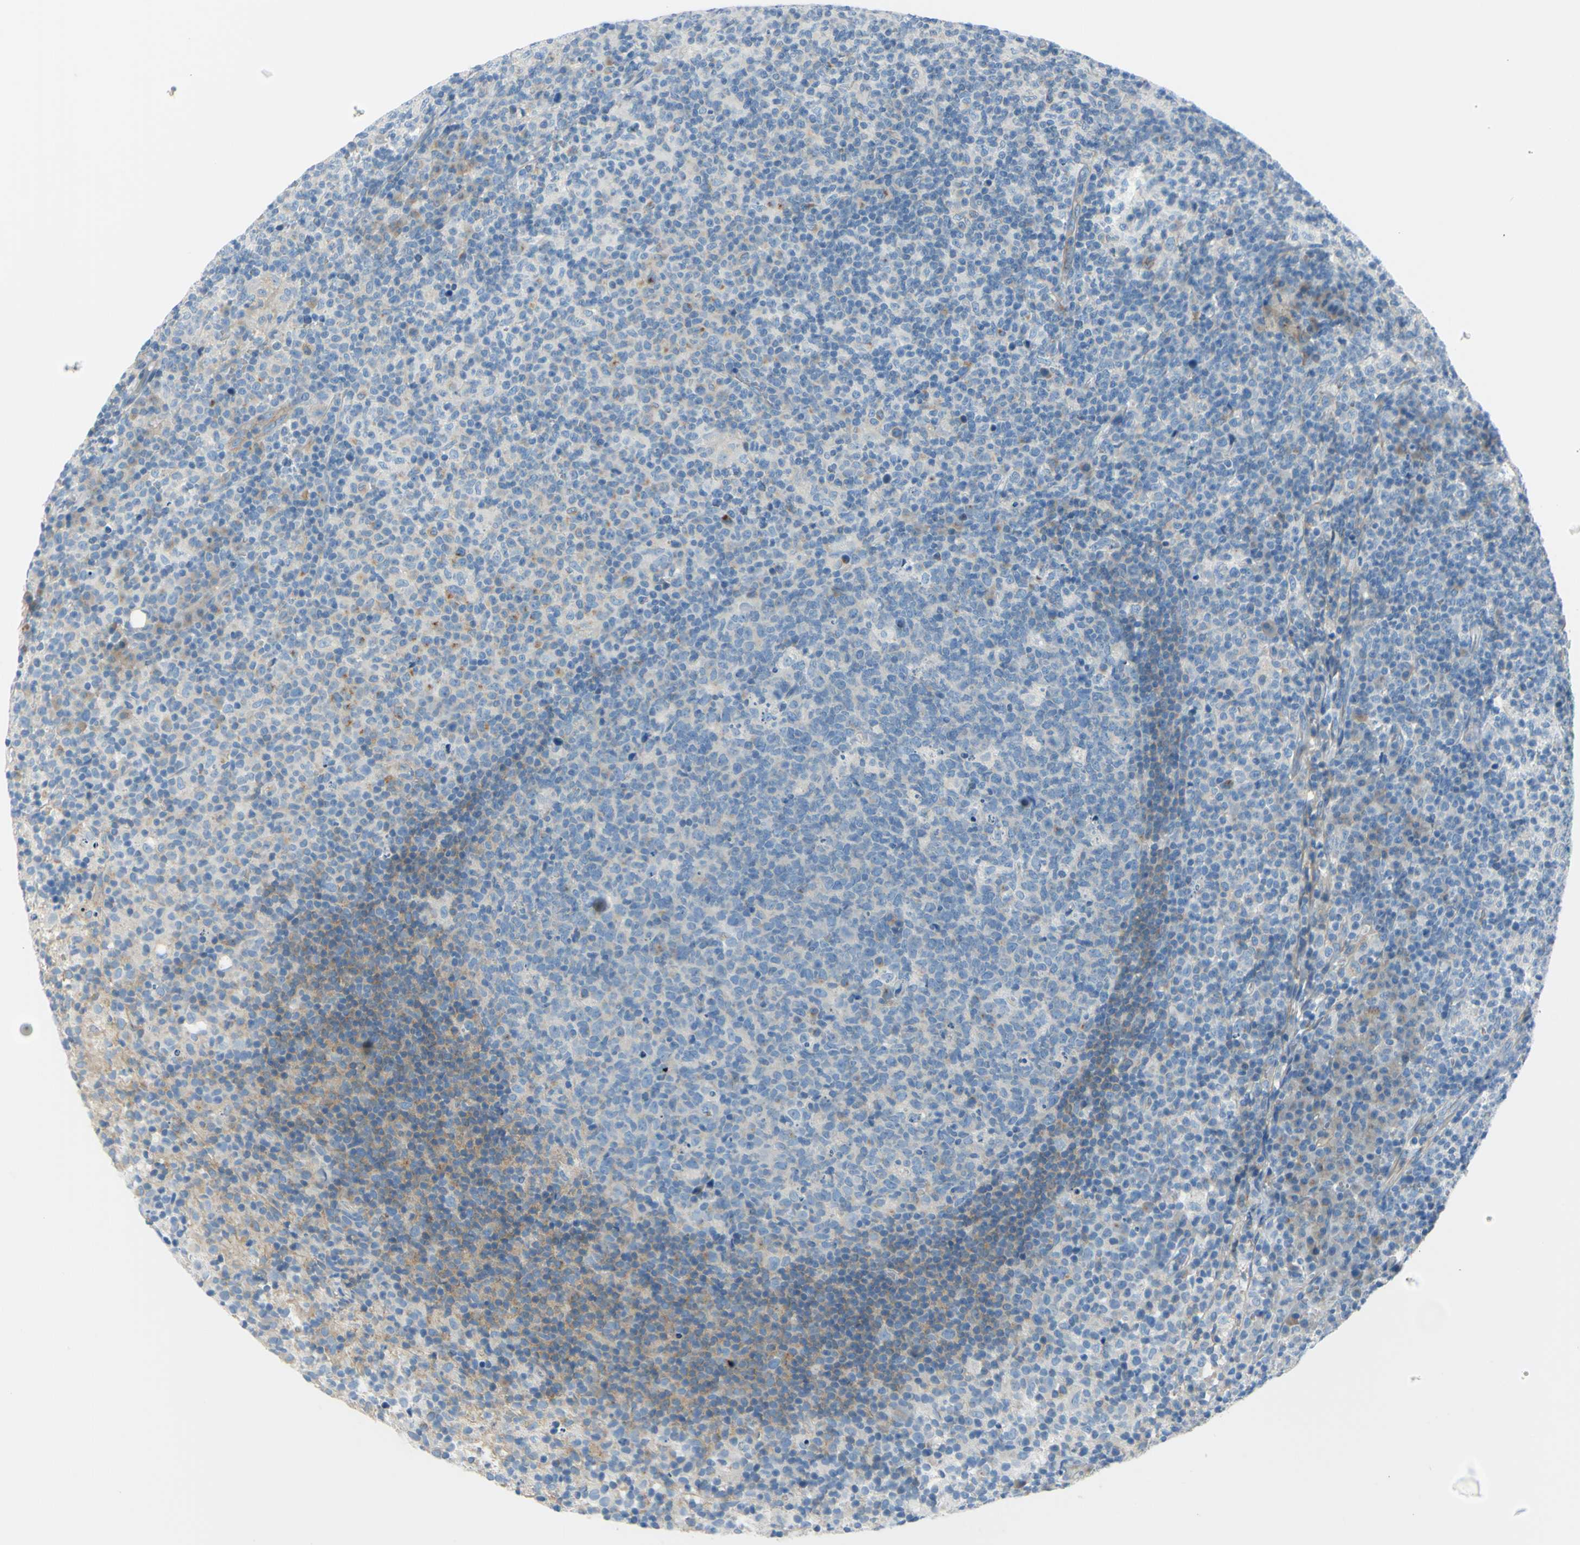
{"staining": {"intensity": "weak", "quantity": "<25%", "location": "cytoplasmic/membranous"}, "tissue": "lymph node", "cell_type": "Germinal center cells", "image_type": "normal", "snomed": [{"axis": "morphology", "description": "Normal tissue, NOS"}, {"axis": "morphology", "description": "Inflammation, NOS"}, {"axis": "topography", "description": "Lymph node"}], "caption": "Histopathology image shows no protein expression in germinal center cells of unremarkable lymph node.", "gene": "FRMD4B", "patient": {"sex": "male", "age": 55}}